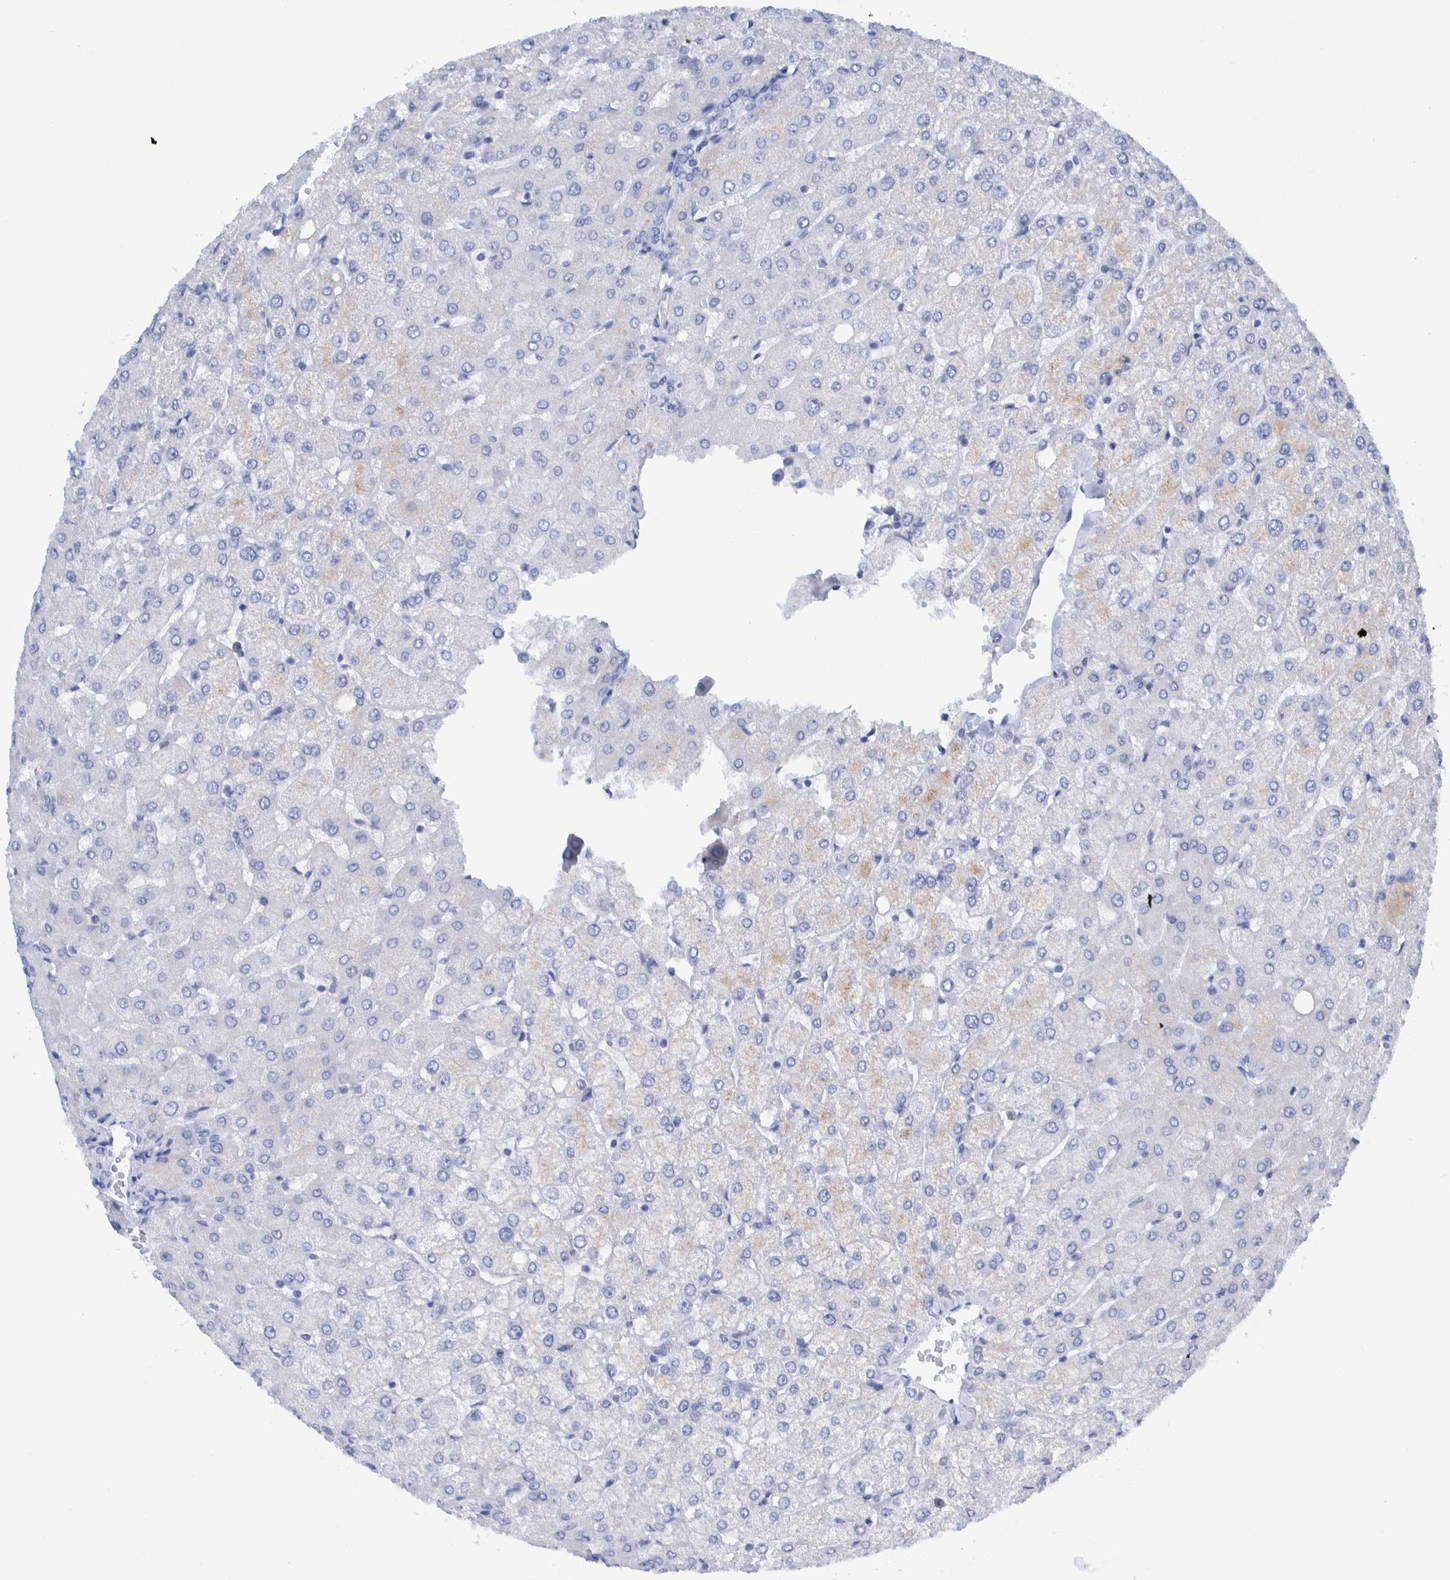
{"staining": {"intensity": "negative", "quantity": "none", "location": "none"}, "tissue": "liver", "cell_type": "Cholangiocytes", "image_type": "normal", "snomed": [{"axis": "morphology", "description": "Normal tissue, NOS"}, {"axis": "topography", "description": "Liver"}], "caption": "An immunohistochemistry (IHC) photomicrograph of benign liver is shown. There is no staining in cholangiocytes of liver.", "gene": "KRT14", "patient": {"sex": "female", "age": 54}}